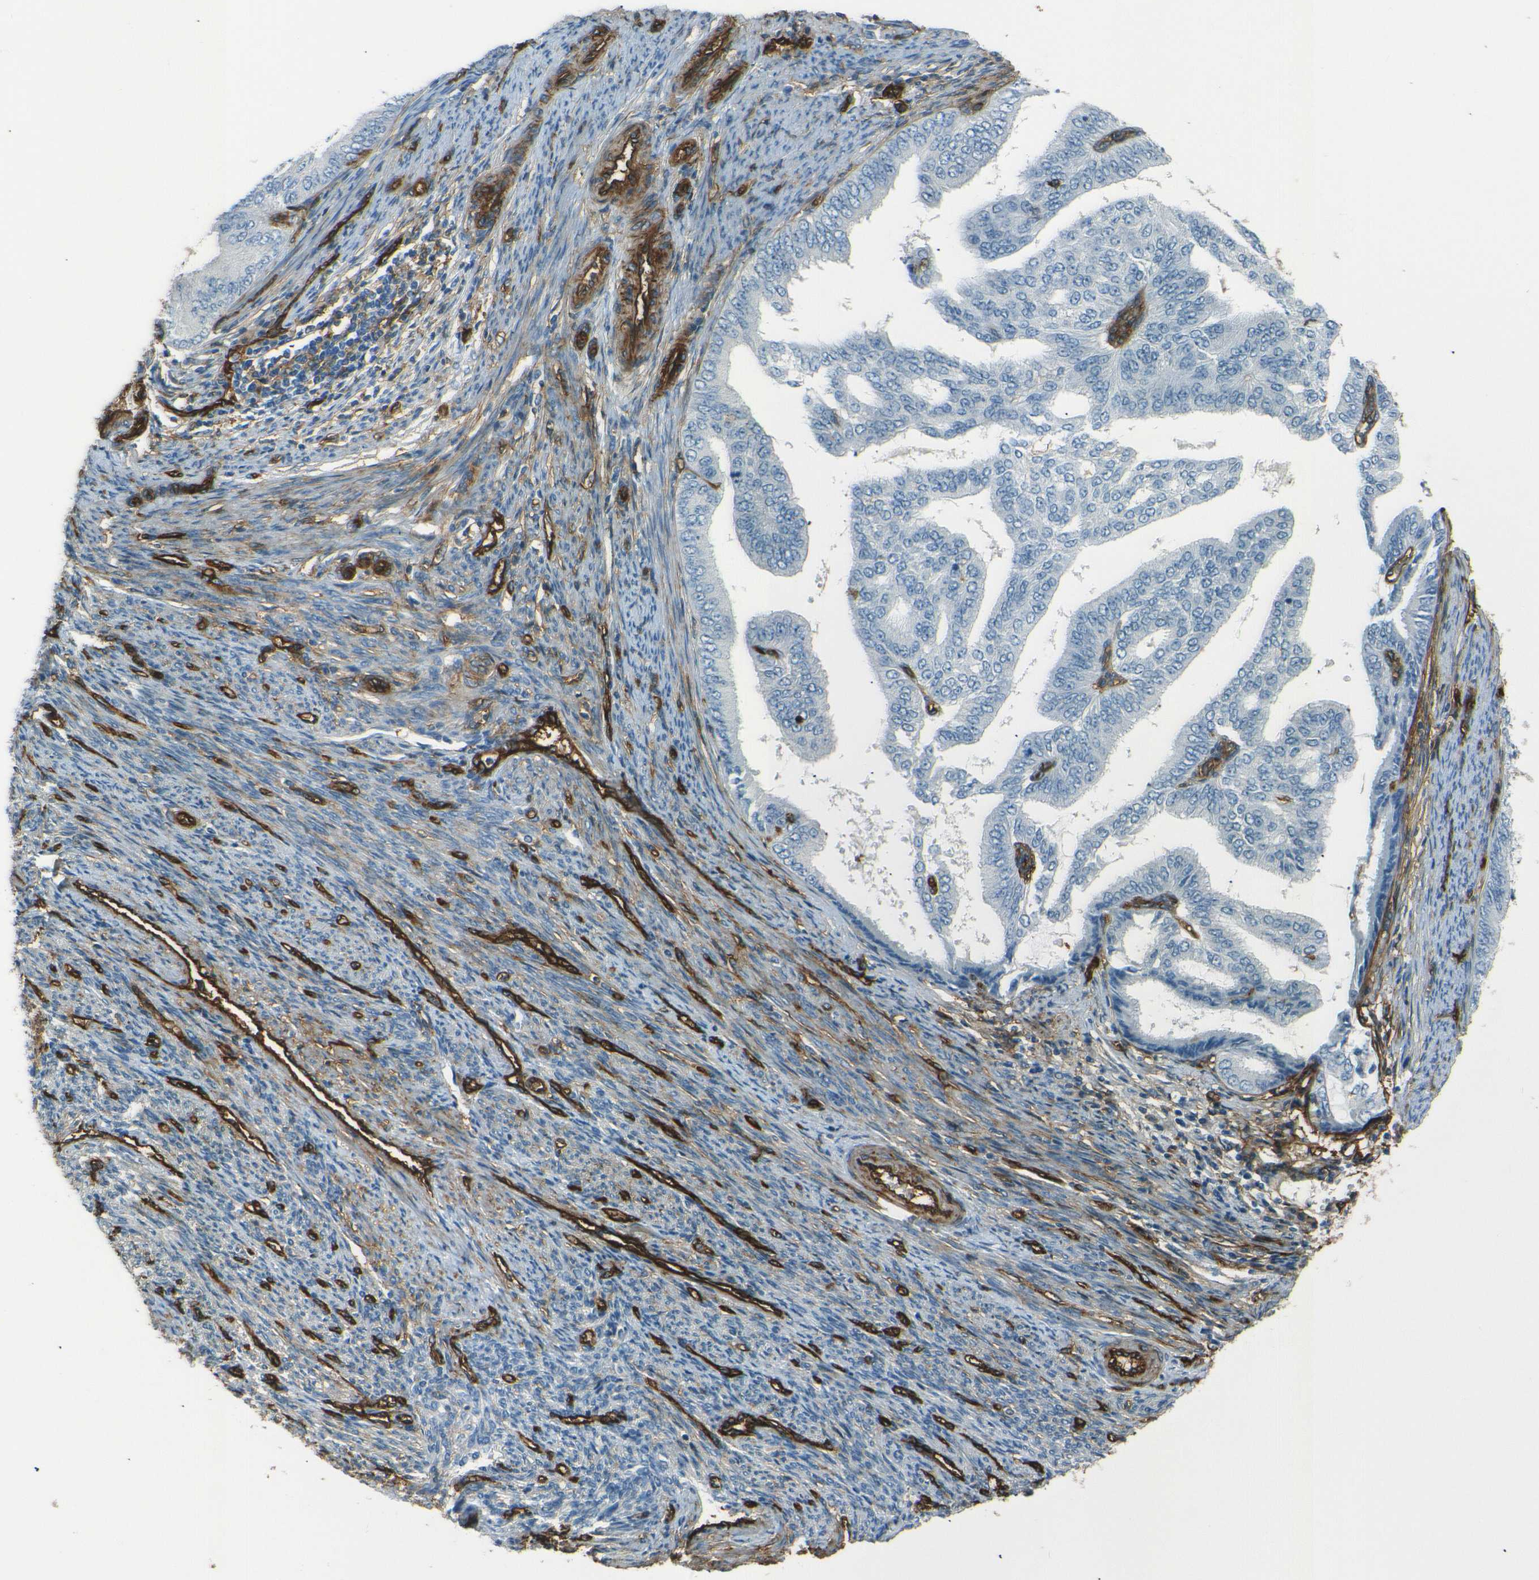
{"staining": {"intensity": "negative", "quantity": "none", "location": "none"}, "tissue": "endometrial cancer", "cell_type": "Tumor cells", "image_type": "cancer", "snomed": [{"axis": "morphology", "description": "Adenocarcinoma, NOS"}, {"axis": "topography", "description": "Endometrium"}], "caption": "High magnification brightfield microscopy of endometrial adenocarcinoma stained with DAB (3,3'-diaminobenzidine) (brown) and counterstained with hematoxylin (blue): tumor cells show no significant staining.", "gene": "ENTPD1", "patient": {"sex": "female", "age": 58}}